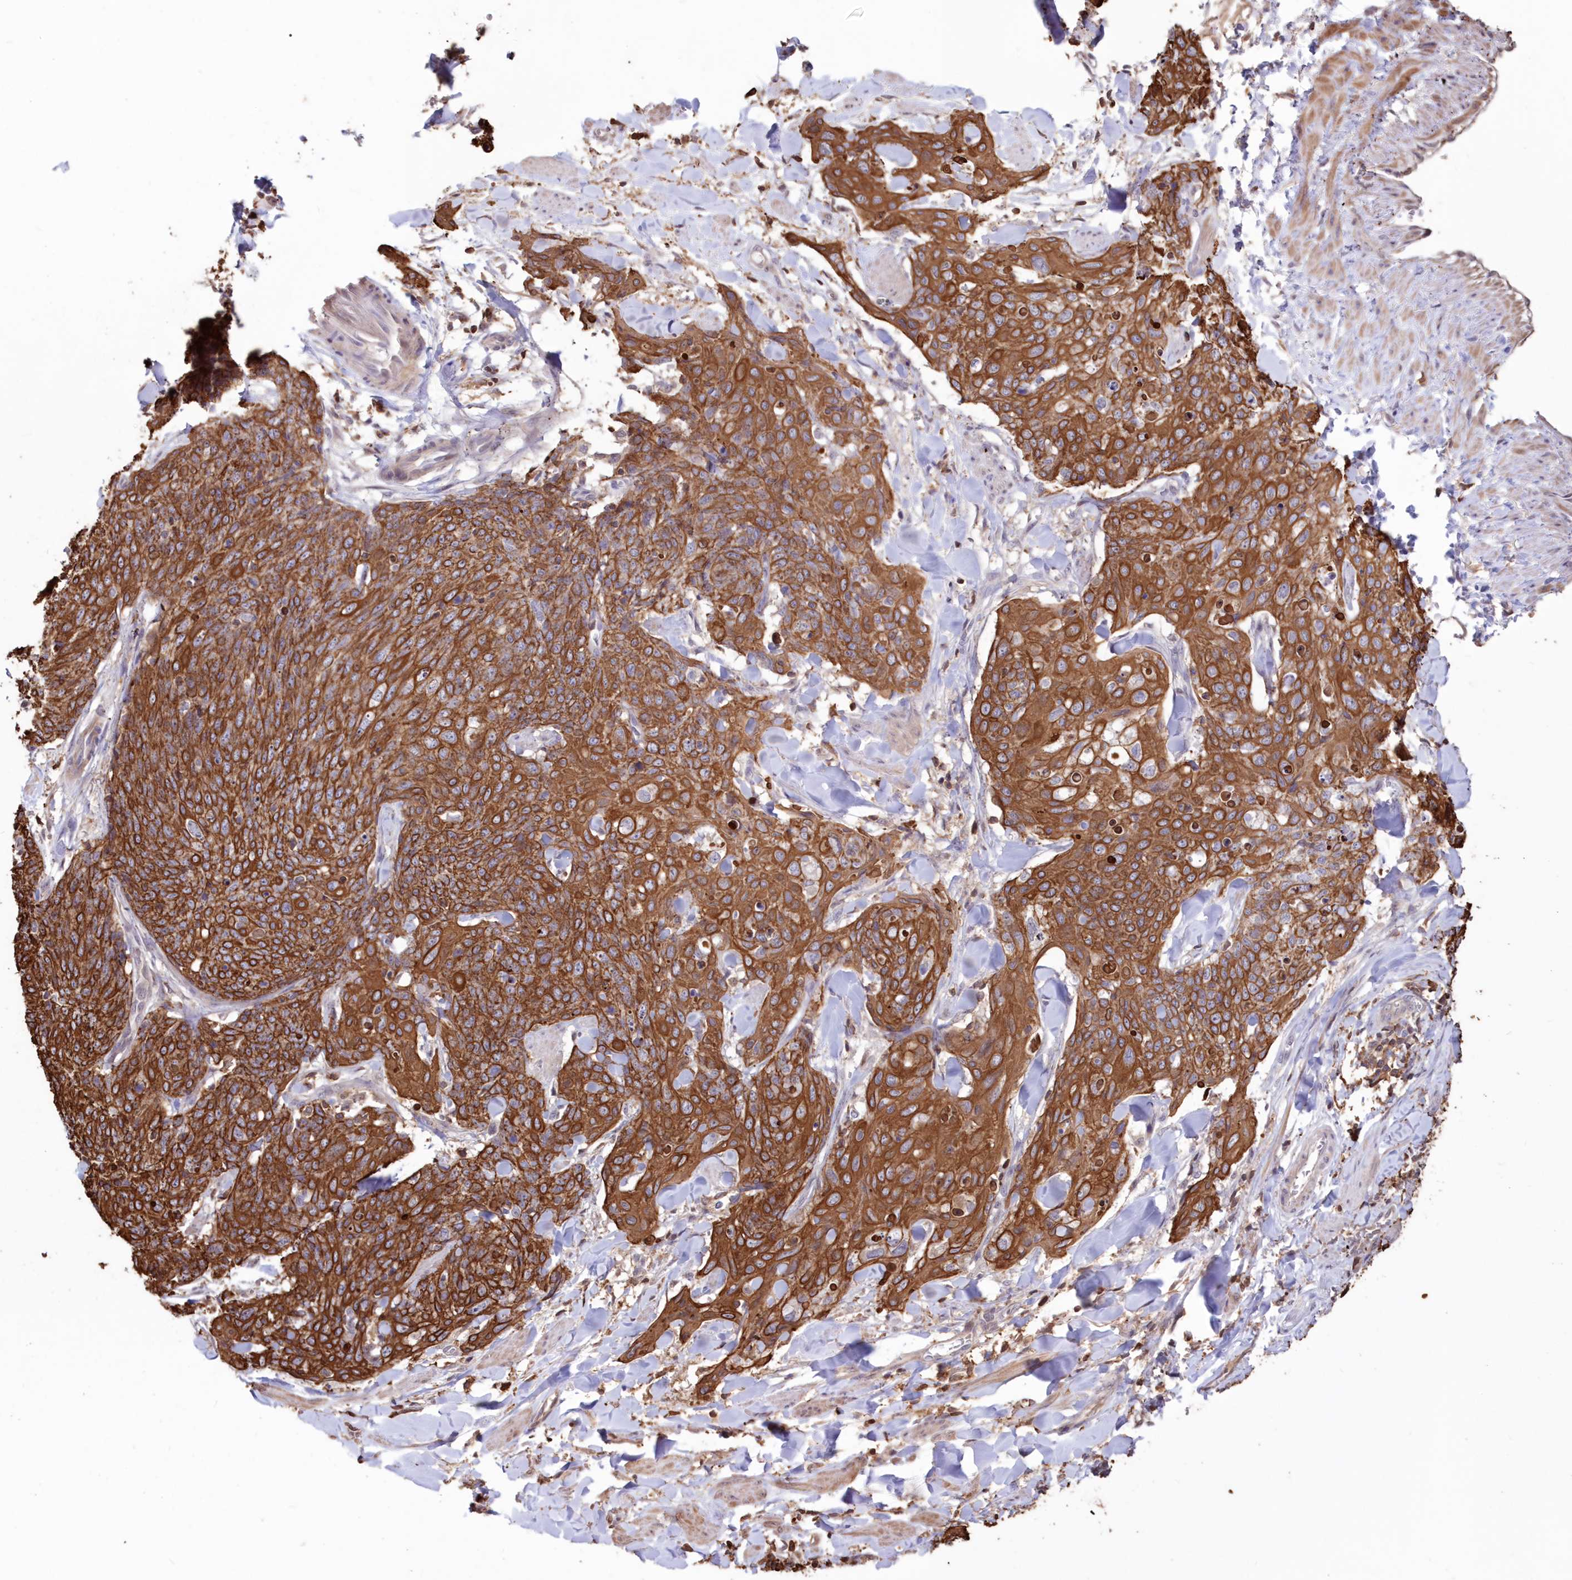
{"staining": {"intensity": "strong", "quantity": ">75%", "location": "cytoplasmic/membranous"}, "tissue": "skin cancer", "cell_type": "Tumor cells", "image_type": "cancer", "snomed": [{"axis": "morphology", "description": "Squamous cell carcinoma, NOS"}, {"axis": "topography", "description": "Skin"}, {"axis": "topography", "description": "Vulva"}], "caption": "There is high levels of strong cytoplasmic/membranous positivity in tumor cells of skin squamous cell carcinoma, as demonstrated by immunohistochemical staining (brown color).", "gene": "SNED1", "patient": {"sex": "female", "age": 85}}